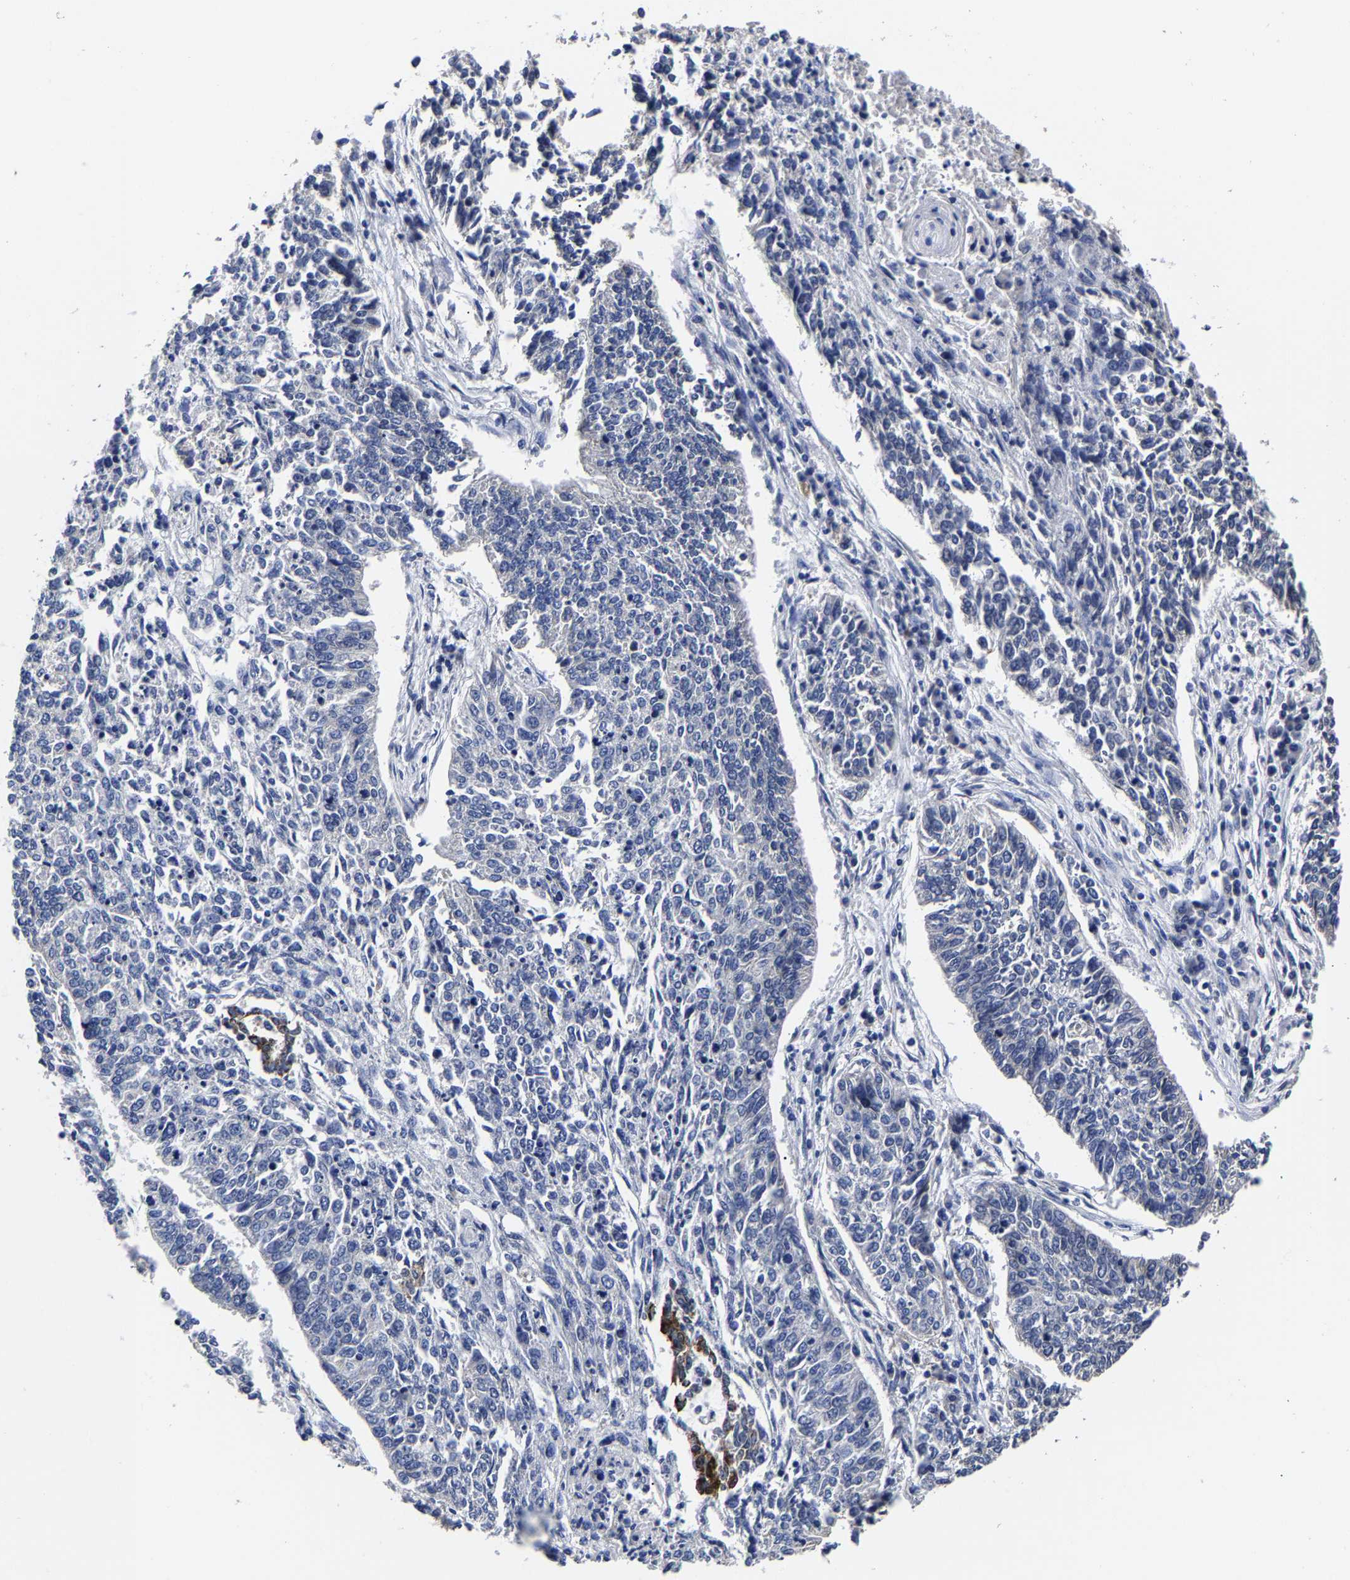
{"staining": {"intensity": "negative", "quantity": "none", "location": "none"}, "tissue": "lung cancer", "cell_type": "Tumor cells", "image_type": "cancer", "snomed": [{"axis": "morphology", "description": "Normal tissue, NOS"}, {"axis": "morphology", "description": "Squamous cell carcinoma, NOS"}, {"axis": "topography", "description": "Cartilage tissue"}, {"axis": "topography", "description": "Bronchus"}, {"axis": "topography", "description": "Lung"}], "caption": "DAB immunohistochemical staining of human lung cancer displays no significant positivity in tumor cells.", "gene": "AASS", "patient": {"sex": "female", "age": 49}}